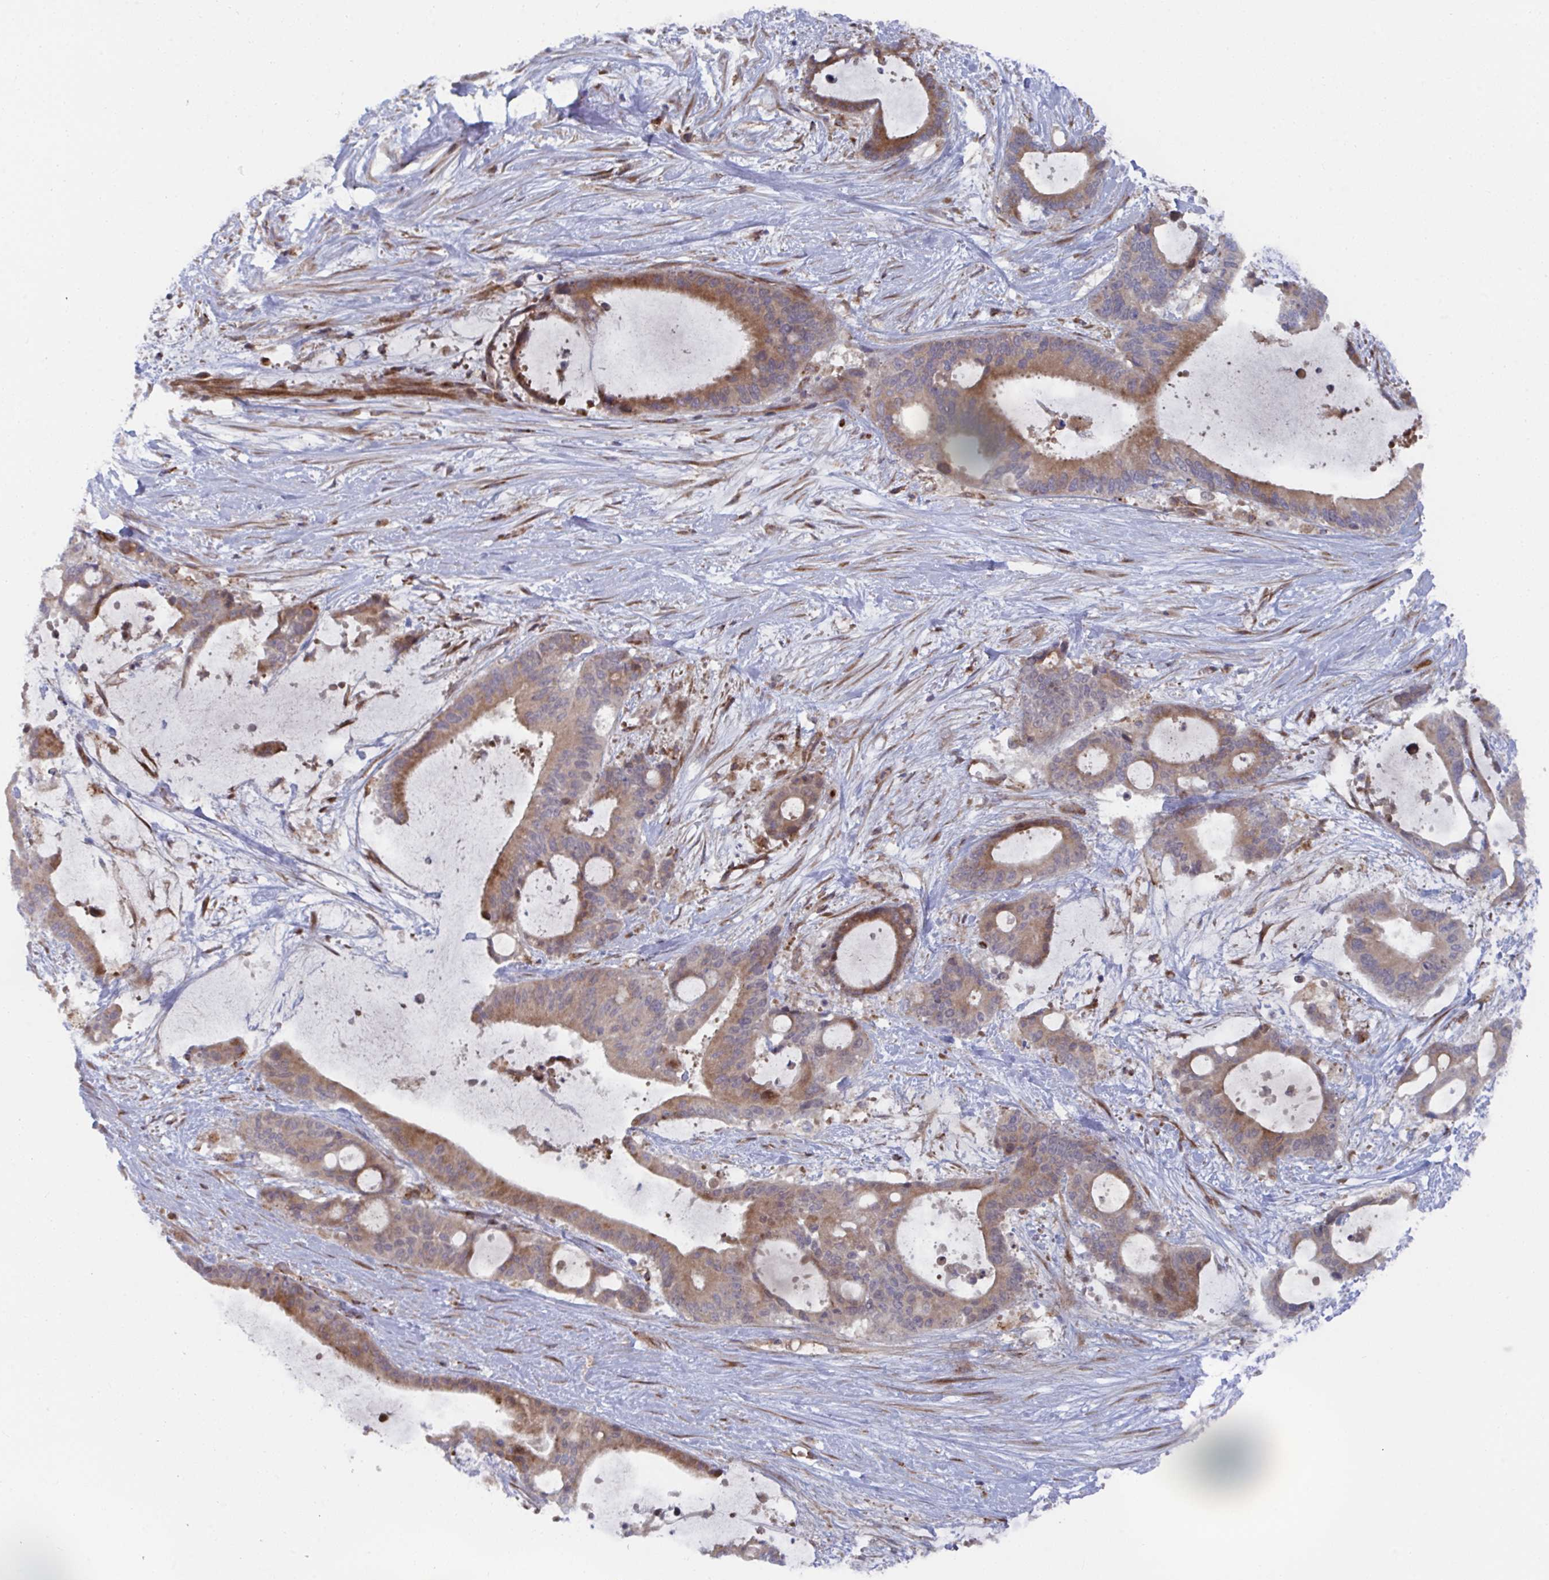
{"staining": {"intensity": "moderate", "quantity": ">75%", "location": "cytoplasmic/membranous"}, "tissue": "liver cancer", "cell_type": "Tumor cells", "image_type": "cancer", "snomed": [{"axis": "morphology", "description": "Normal tissue, NOS"}, {"axis": "morphology", "description": "Cholangiocarcinoma"}, {"axis": "topography", "description": "Liver"}, {"axis": "topography", "description": "Peripheral nerve tissue"}], "caption": "Cholangiocarcinoma (liver) was stained to show a protein in brown. There is medium levels of moderate cytoplasmic/membranous expression in about >75% of tumor cells.", "gene": "FJX1", "patient": {"sex": "female", "age": 73}}